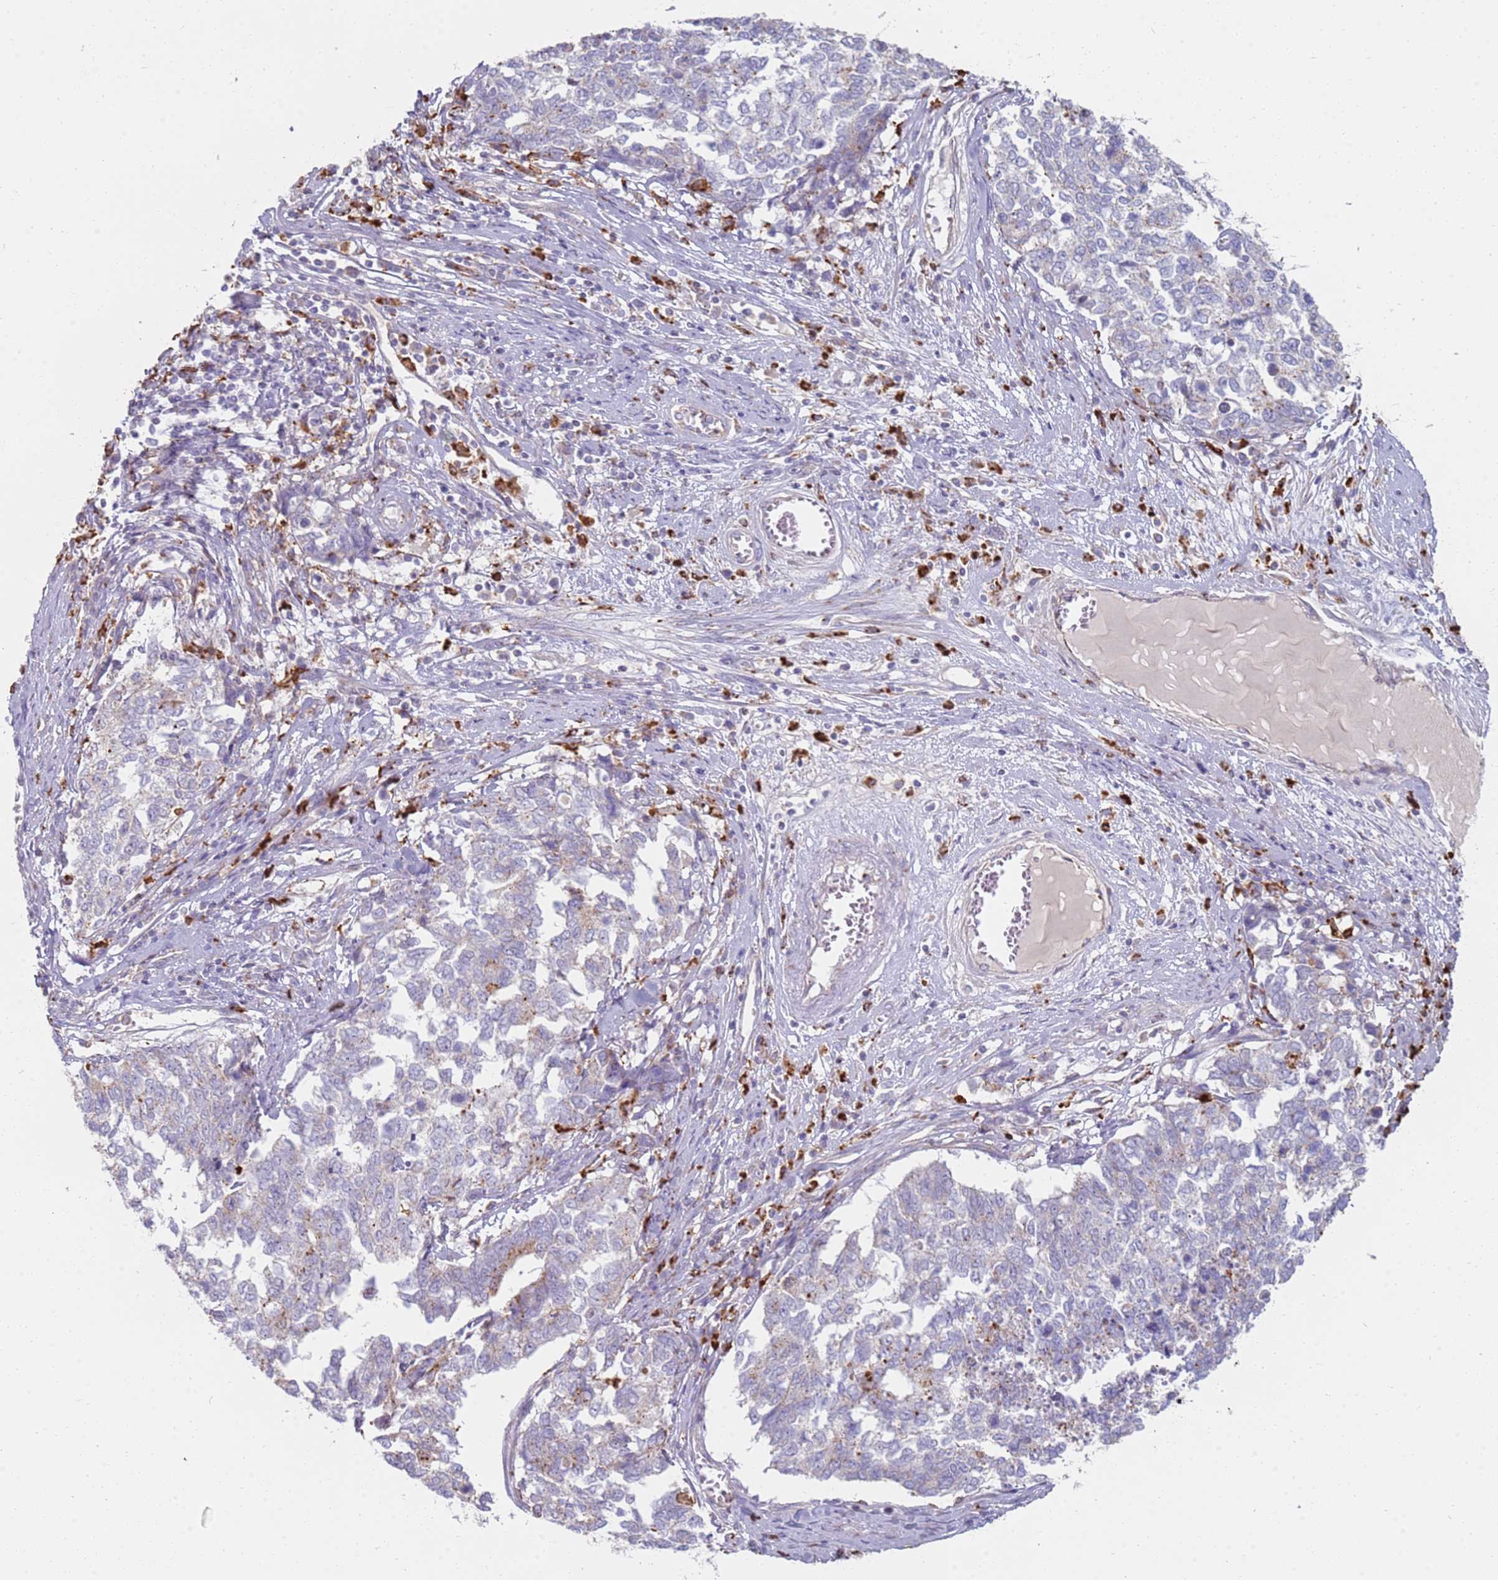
{"staining": {"intensity": "negative", "quantity": "none", "location": "none"}, "tissue": "cervical cancer", "cell_type": "Tumor cells", "image_type": "cancer", "snomed": [{"axis": "morphology", "description": "Squamous cell carcinoma, NOS"}, {"axis": "topography", "description": "Cervix"}], "caption": "Immunohistochemistry image of cervical cancer stained for a protein (brown), which displays no expression in tumor cells. (Immunohistochemistry (ihc), brightfield microscopy, high magnification).", "gene": "TMEM229B", "patient": {"sex": "female", "age": 63}}